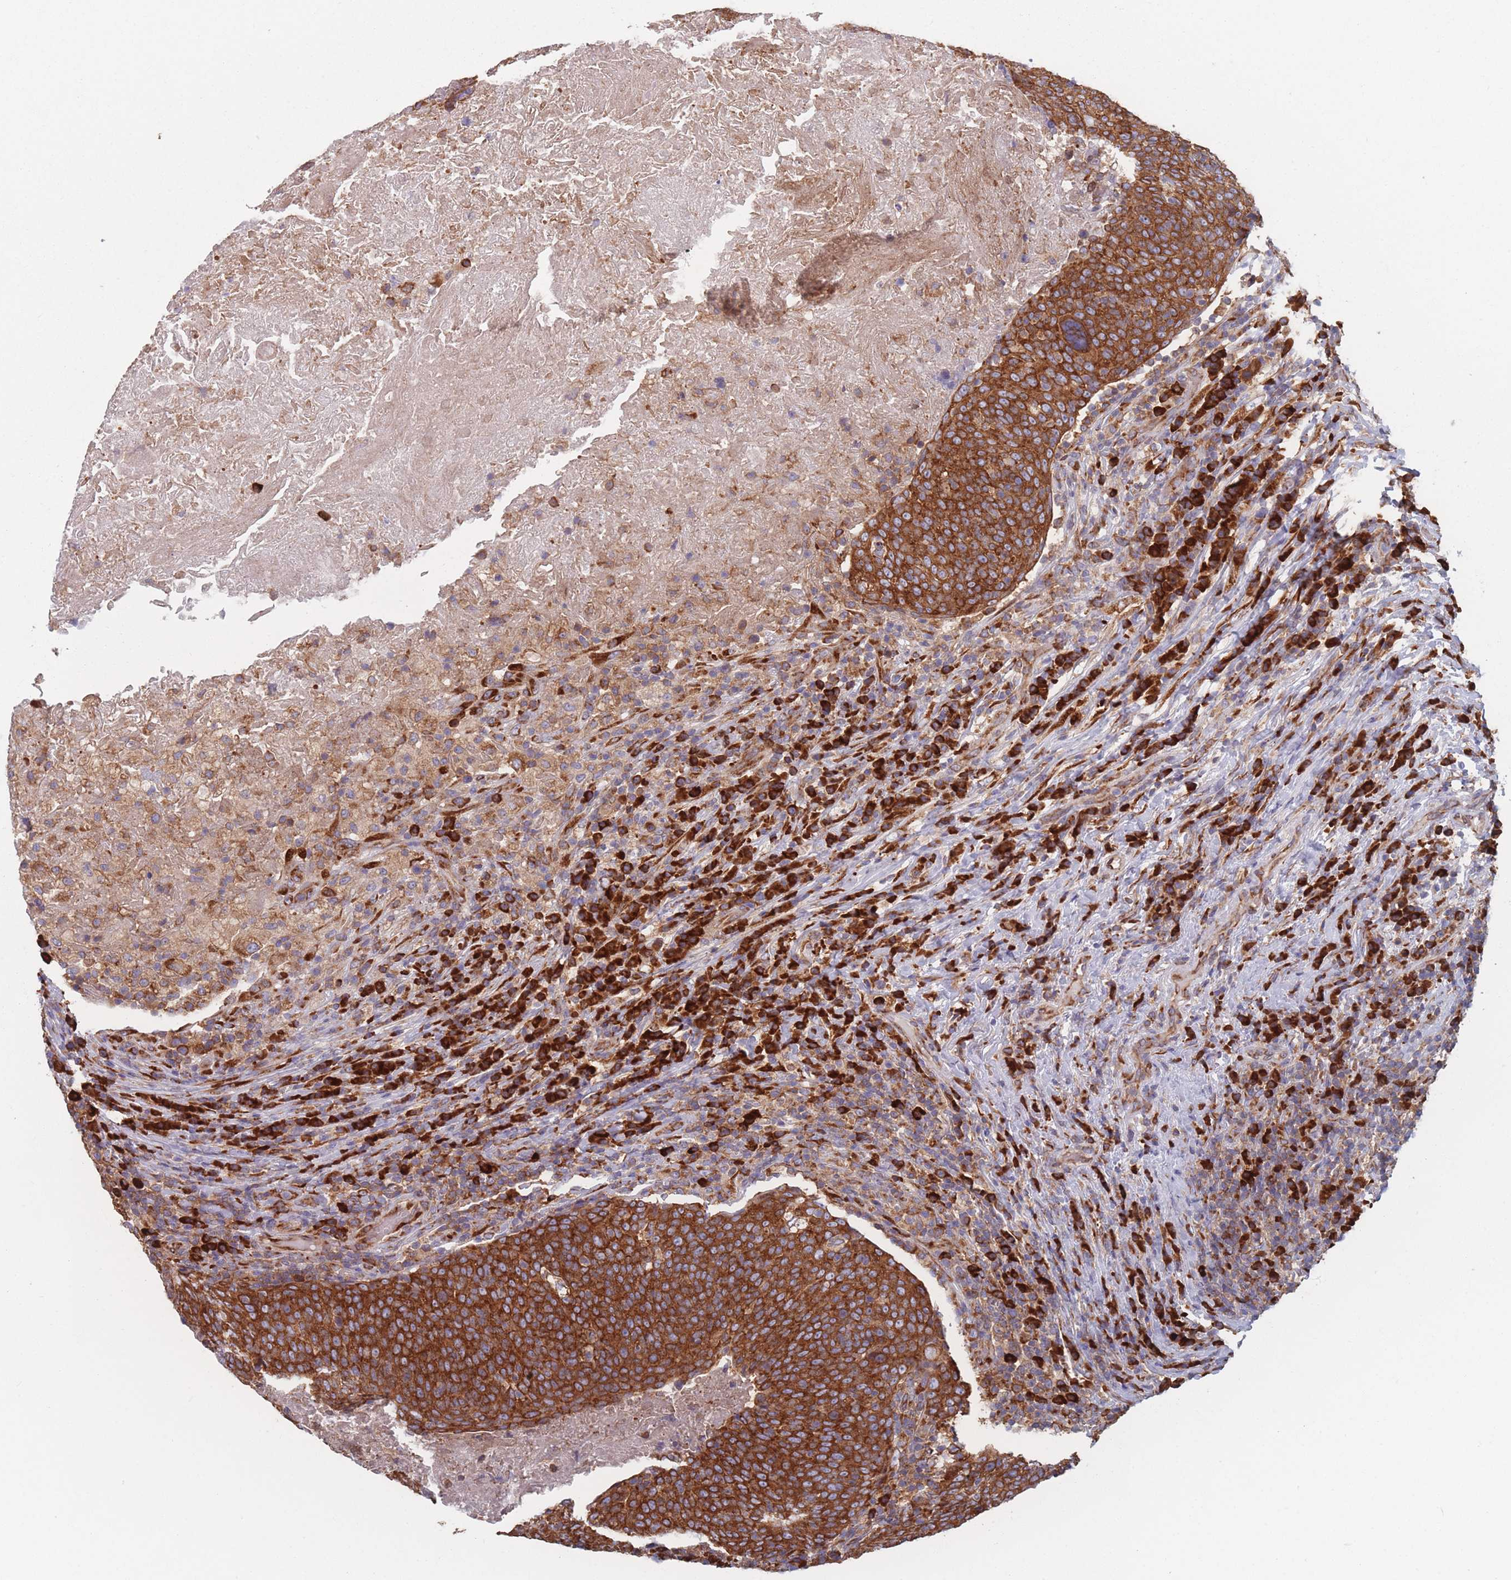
{"staining": {"intensity": "strong", "quantity": ">75%", "location": "cytoplasmic/membranous"}, "tissue": "head and neck cancer", "cell_type": "Tumor cells", "image_type": "cancer", "snomed": [{"axis": "morphology", "description": "Squamous cell carcinoma, NOS"}, {"axis": "morphology", "description": "Squamous cell carcinoma, metastatic, NOS"}, {"axis": "topography", "description": "Lymph node"}, {"axis": "topography", "description": "Head-Neck"}], "caption": "The immunohistochemical stain highlights strong cytoplasmic/membranous positivity in tumor cells of head and neck cancer tissue.", "gene": "EEF1B2", "patient": {"sex": "male", "age": 62}}